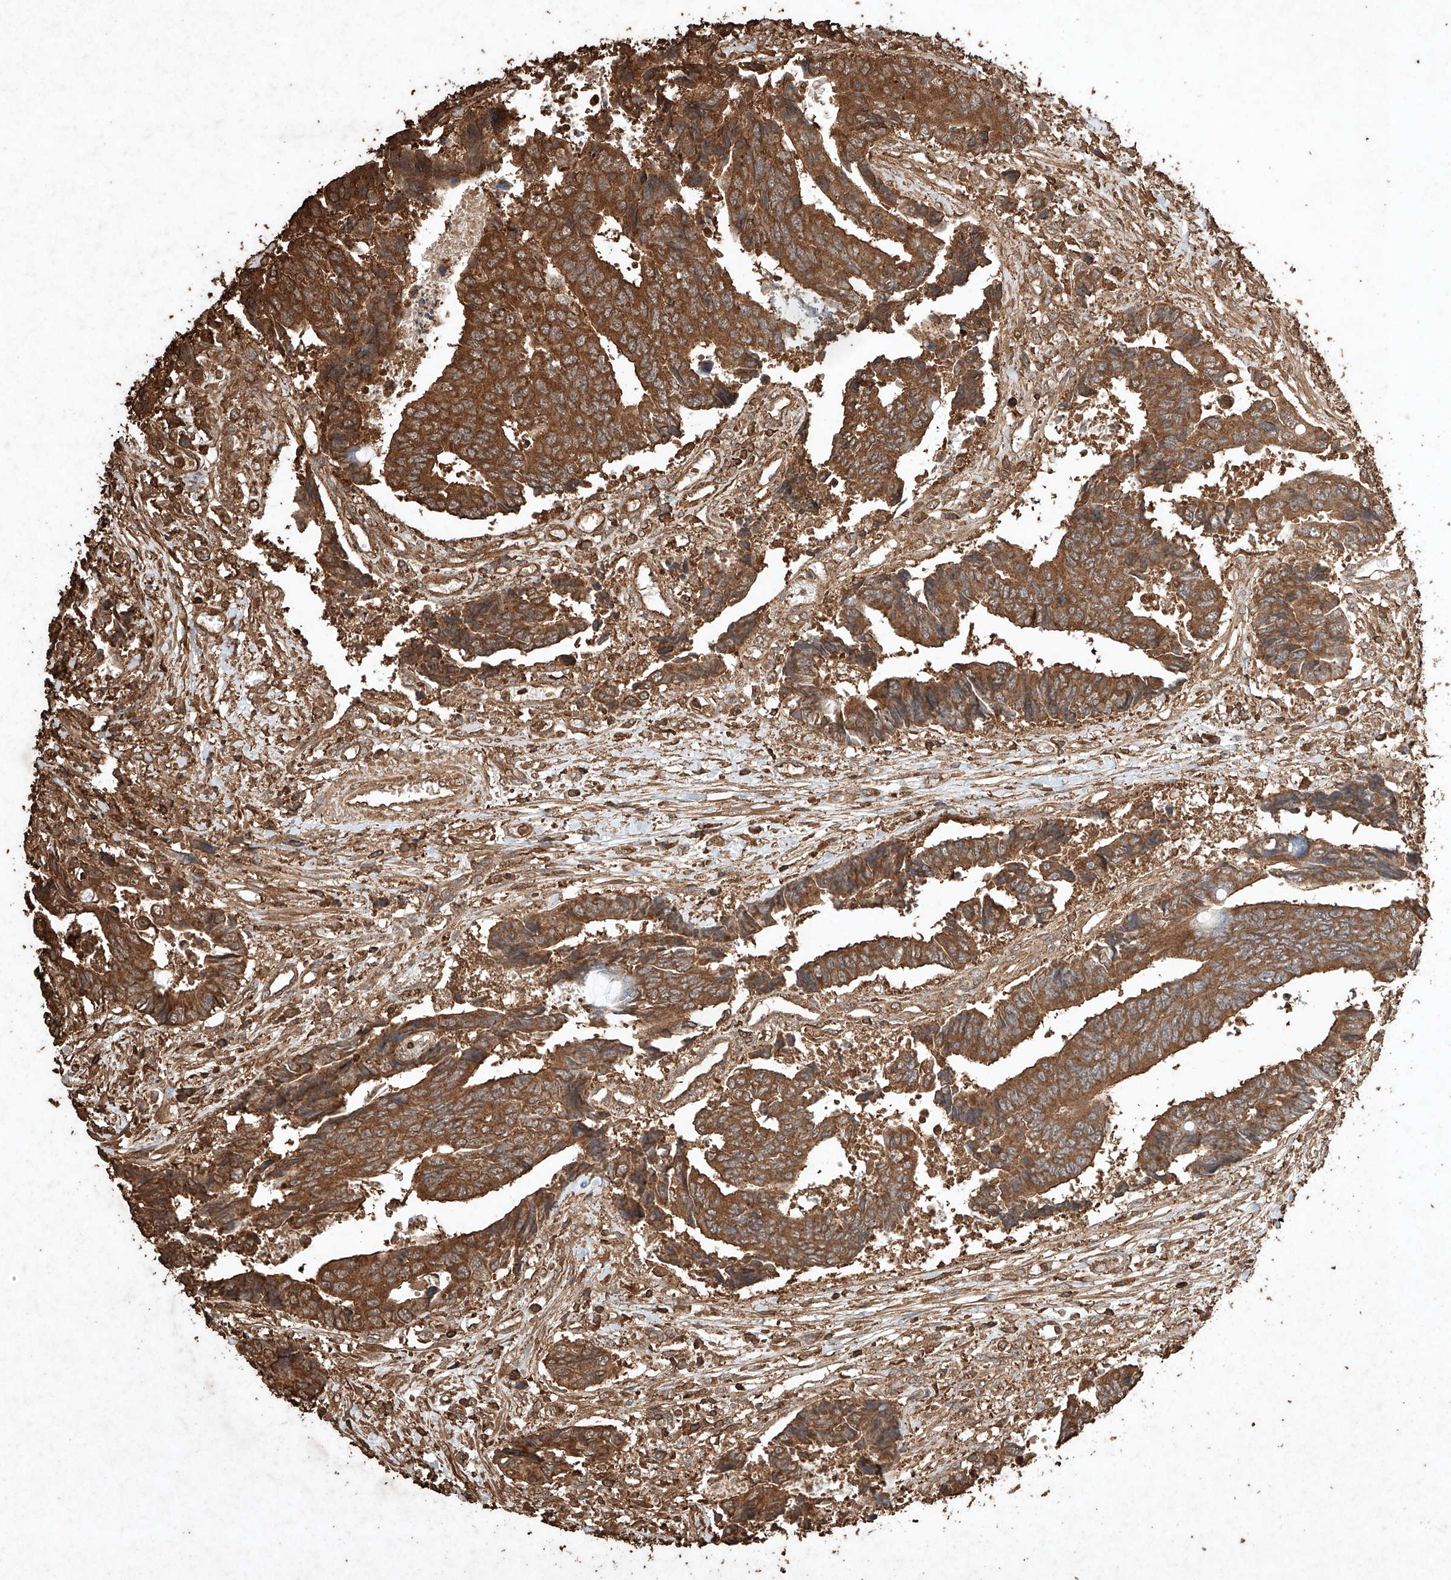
{"staining": {"intensity": "strong", "quantity": ">75%", "location": "cytoplasmic/membranous"}, "tissue": "colorectal cancer", "cell_type": "Tumor cells", "image_type": "cancer", "snomed": [{"axis": "morphology", "description": "Adenocarcinoma, NOS"}, {"axis": "topography", "description": "Rectum"}], "caption": "Adenocarcinoma (colorectal) stained for a protein displays strong cytoplasmic/membranous positivity in tumor cells. Ihc stains the protein of interest in brown and the nuclei are stained blue.", "gene": "M6PR", "patient": {"sex": "male", "age": 84}}